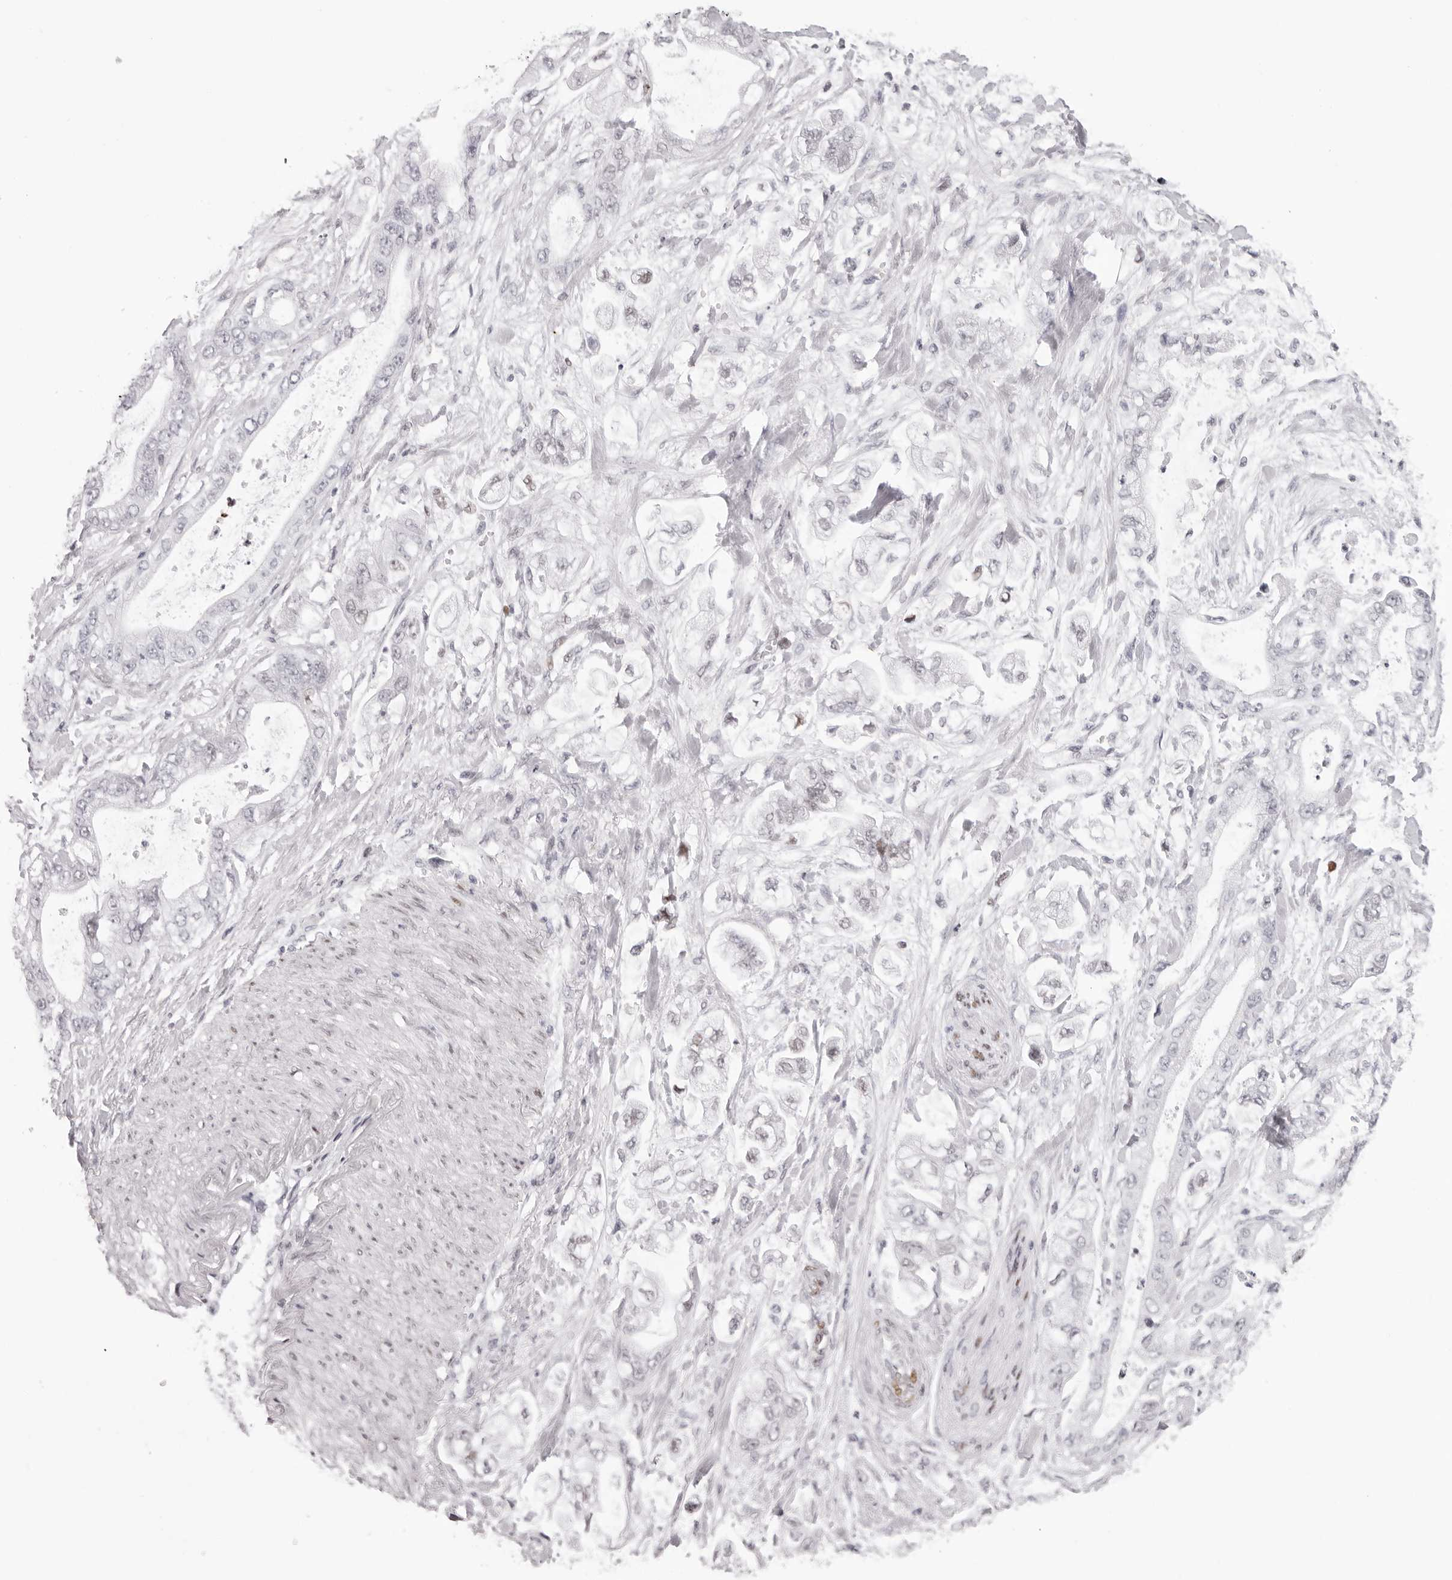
{"staining": {"intensity": "negative", "quantity": "none", "location": "none"}, "tissue": "stomach cancer", "cell_type": "Tumor cells", "image_type": "cancer", "snomed": [{"axis": "morphology", "description": "Normal tissue, NOS"}, {"axis": "morphology", "description": "Adenocarcinoma, NOS"}, {"axis": "topography", "description": "Stomach"}], "caption": "An immunohistochemistry (IHC) micrograph of adenocarcinoma (stomach) is shown. There is no staining in tumor cells of adenocarcinoma (stomach).", "gene": "MAFK", "patient": {"sex": "male", "age": 62}}